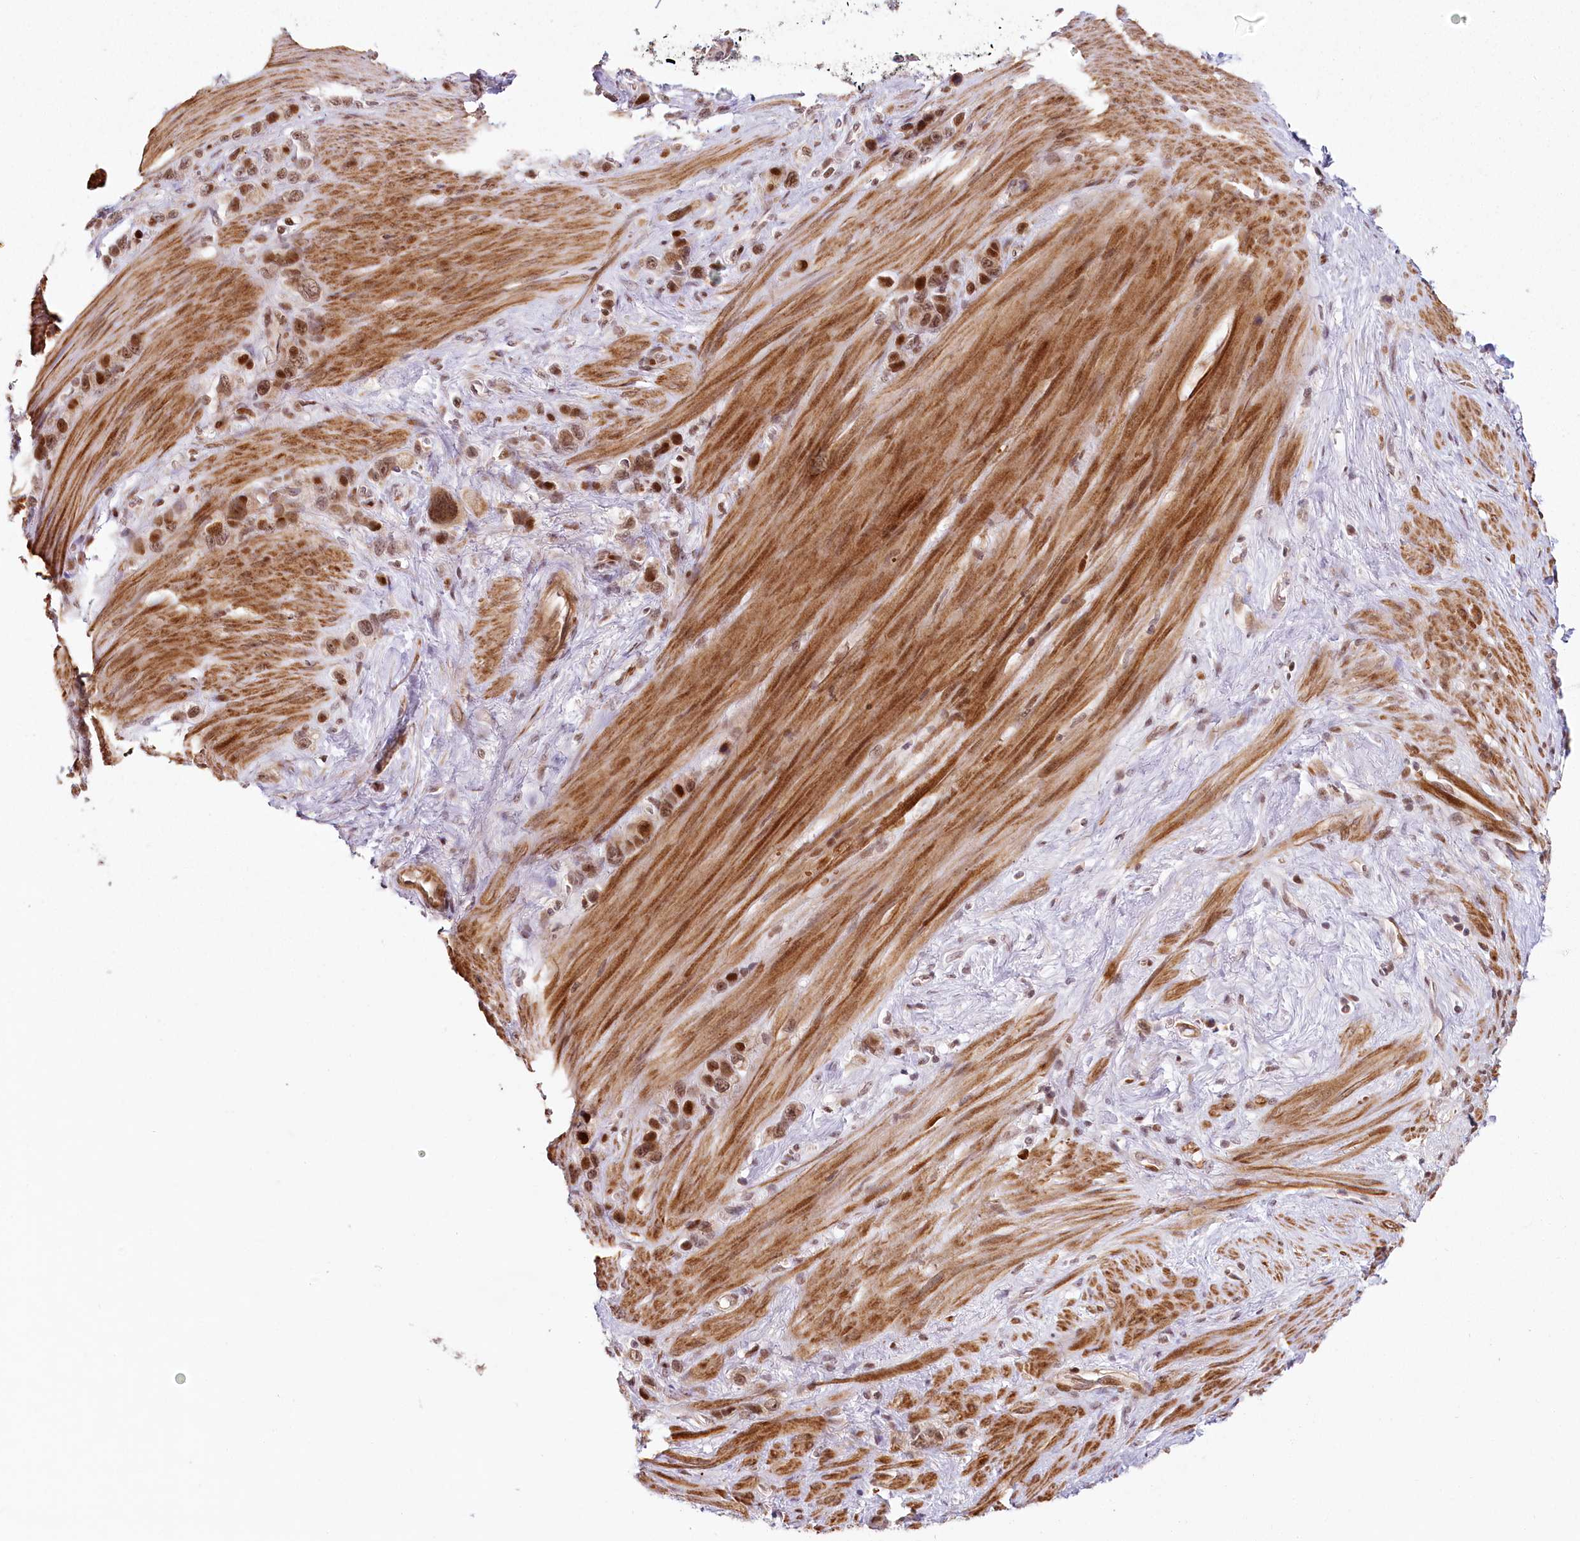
{"staining": {"intensity": "moderate", "quantity": ">75%", "location": "cytoplasmic/membranous,nuclear"}, "tissue": "stomach cancer", "cell_type": "Tumor cells", "image_type": "cancer", "snomed": [{"axis": "morphology", "description": "Adenocarcinoma, NOS"}, {"axis": "morphology", "description": "Adenocarcinoma, High grade"}, {"axis": "topography", "description": "Stomach, upper"}, {"axis": "topography", "description": "Stomach, lower"}], "caption": "Human stomach cancer stained with a protein marker shows moderate staining in tumor cells.", "gene": "FAM204A", "patient": {"sex": "female", "age": 65}}